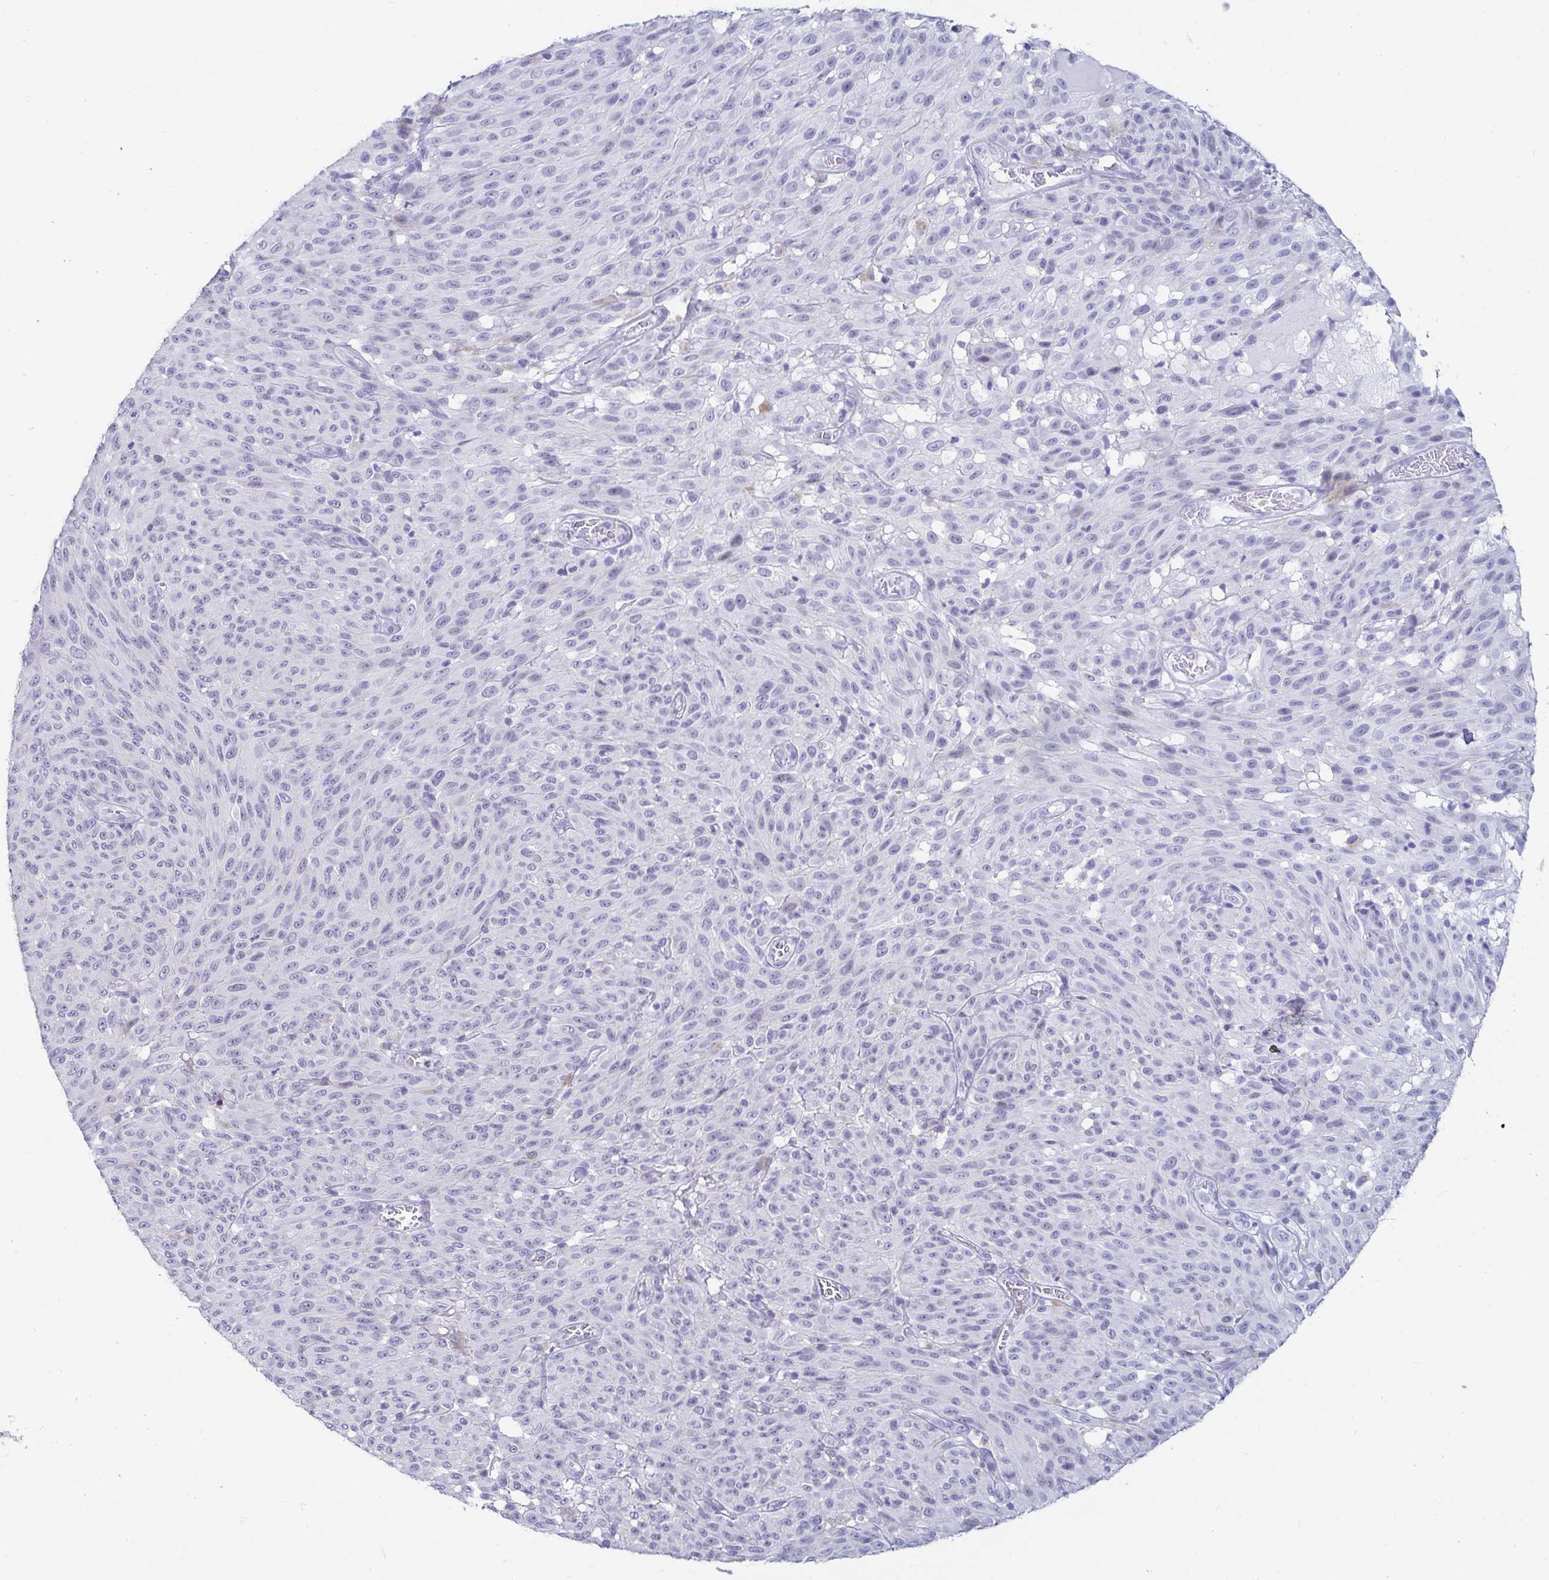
{"staining": {"intensity": "negative", "quantity": "none", "location": "none"}, "tissue": "melanoma", "cell_type": "Tumor cells", "image_type": "cancer", "snomed": [{"axis": "morphology", "description": "Malignant melanoma, NOS"}, {"axis": "topography", "description": "Skin"}], "caption": "This histopathology image is of malignant melanoma stained with immunohistochemistry to label a protein in brown with the nuclei are counter-stained blue. There is no staining in tumor cells. Brightfield microscopy of IHC stained with DAB (3,3'-diaminobenzidine) (brown) and hematoxylin (blue), captured at high magnification.", "gene": "OR10K1", "patient": {"sex": "male", "age": 85}}